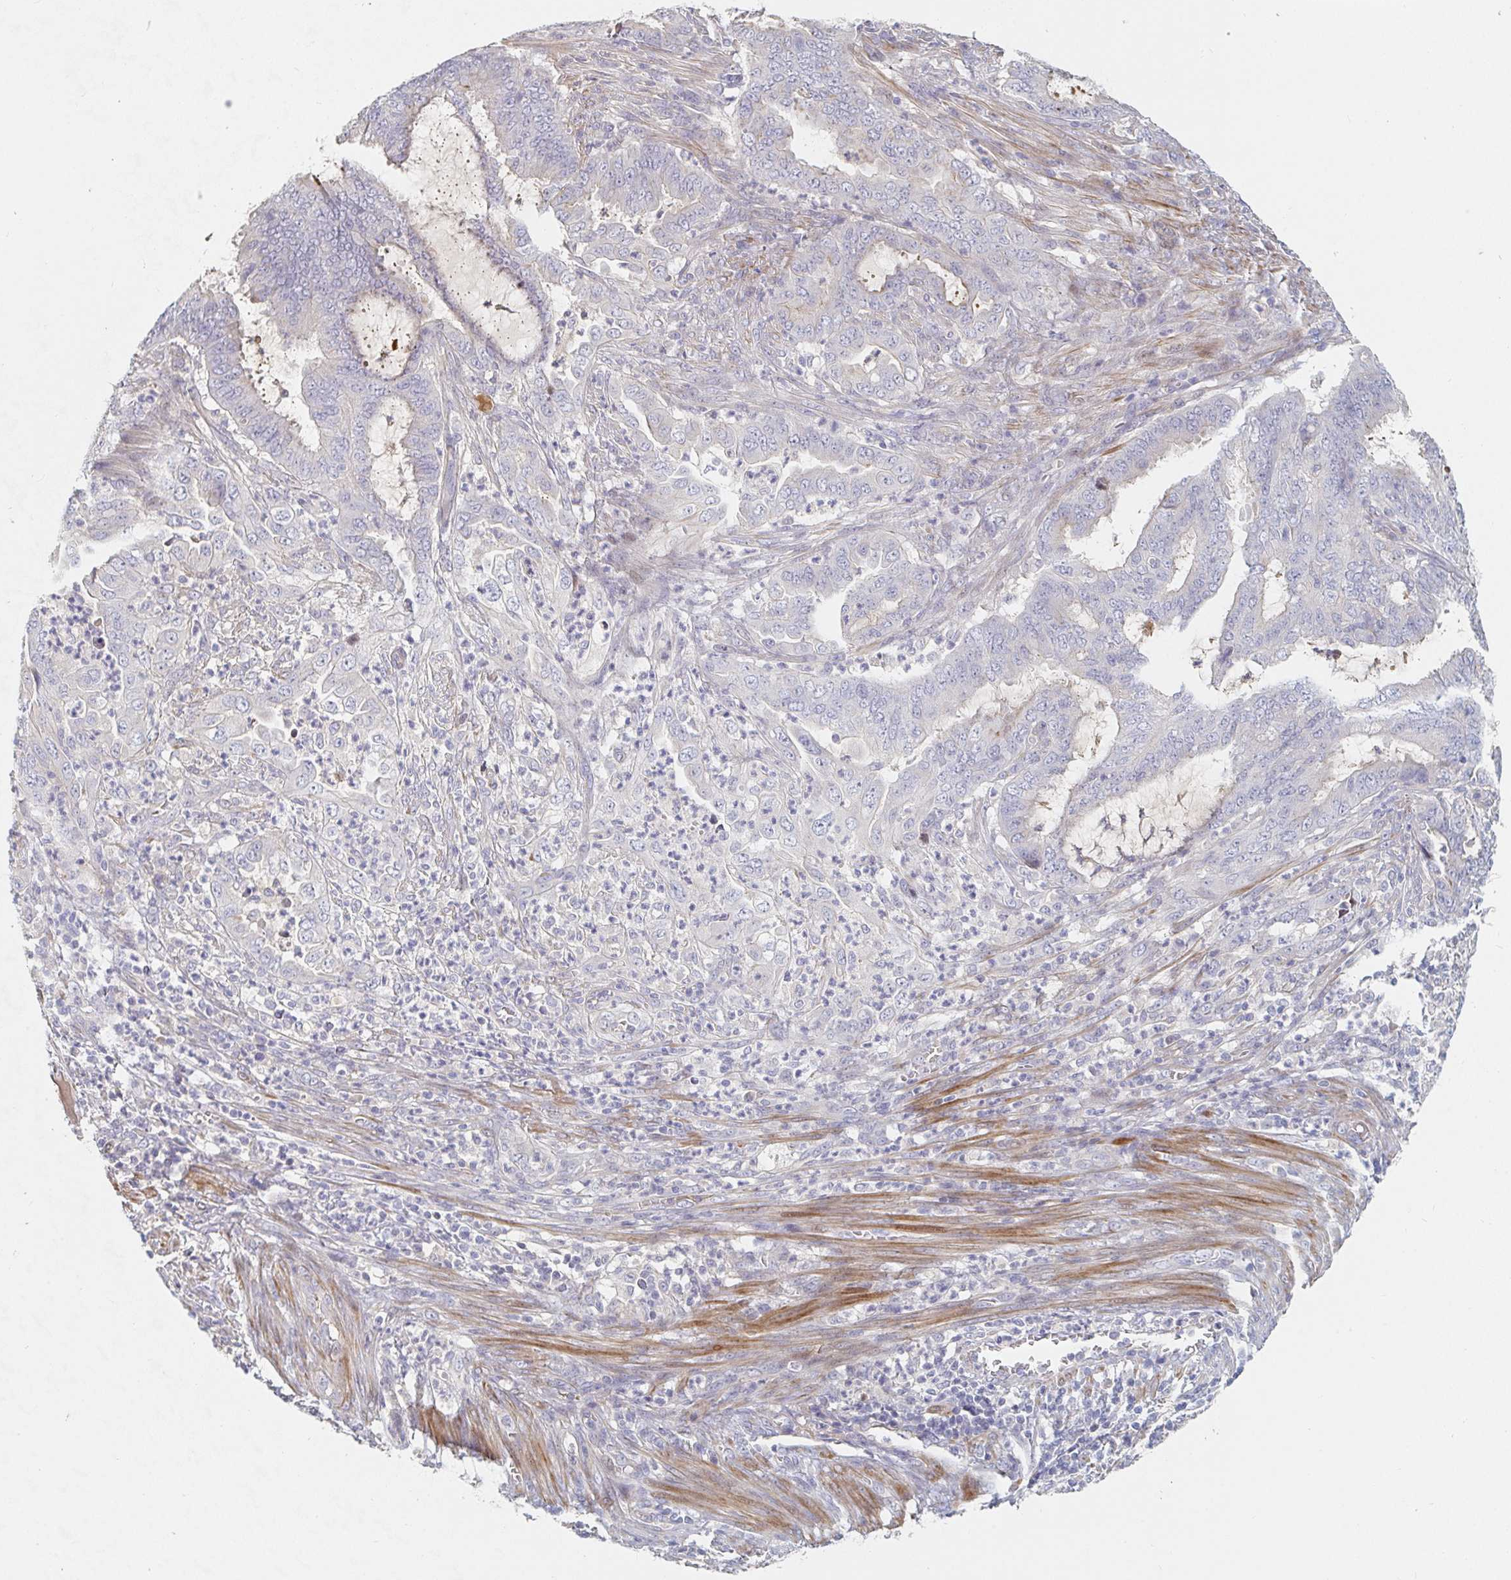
{"staining": {"intensity": "negative", "quantity": "none", "location": "none"}, "tissue": "endometrial cancer", "cell_type": "Tumor cells", "image_type": "cancer", "snomed": [{"axis": "morphology", "description": "Adenocarcinoma, NOS"}, {"axis": "topography", "description": "Endometrium"}], "caption": "Protein analysis of endometrial cancer (adenocarcinoma) reveals no significant positivity in tumor cells.", "gene": "NME9", "patient": {"sex": "female", "age": 51}}